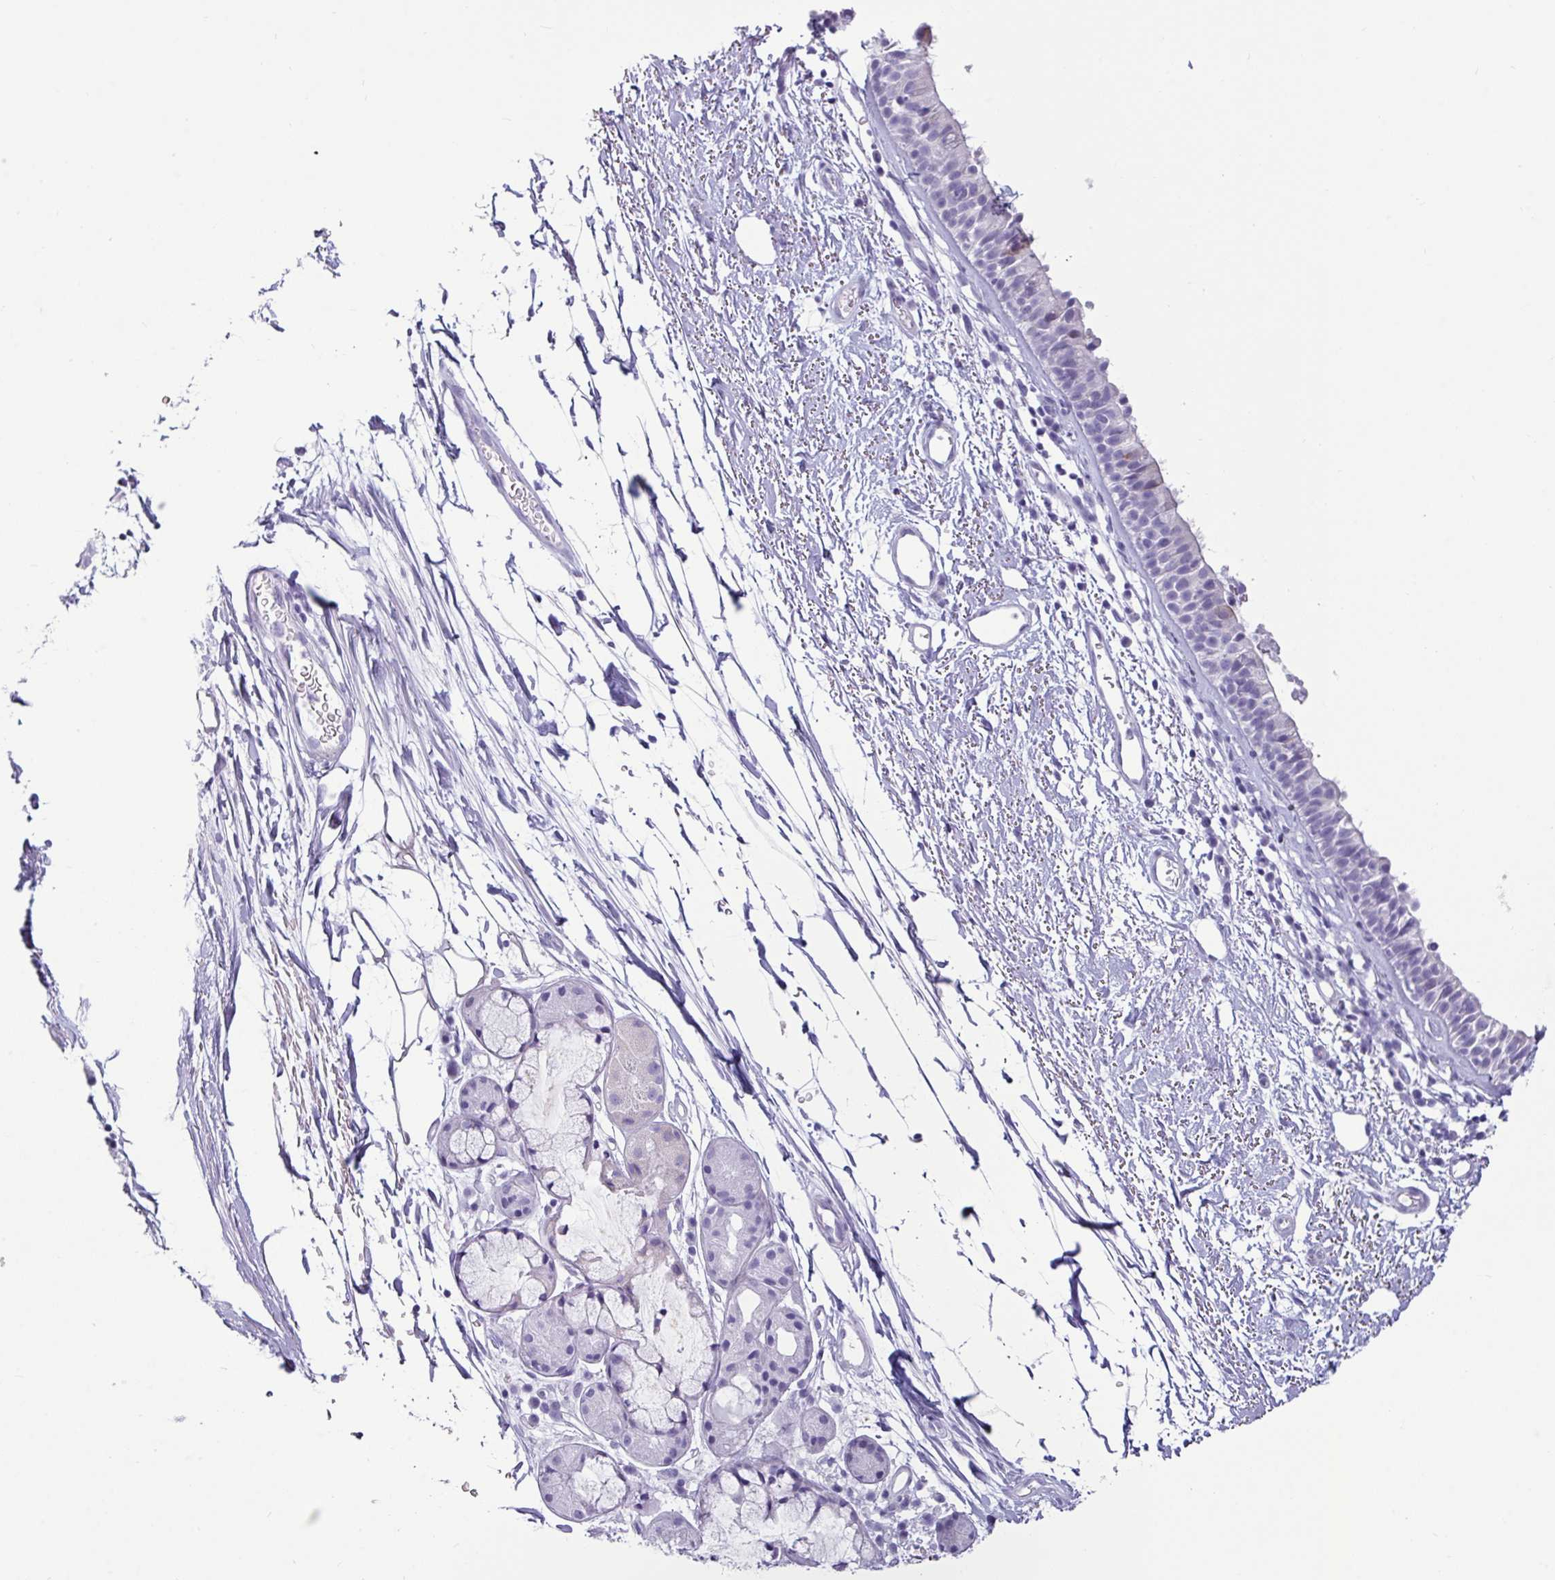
{"staining": {"intensity": "negative", "quantity": "none", "location": "none"}, "tissue": "nasopharynx", "cell_type": "Respiratory epithelial cells", "image_type": "normal", "snomed": [{"axis": "morphology", "description": "Normal tissue, NOS"}, {"axis": "topography", "description": "Cartilage tissue"}, {"axis": "topography", "description": "Nasopharynx"}], "caption": "High magnification brightfield microscopy of normal nasopharynx stained with DAB (brown) and counterstained with hematoxylin (blue): respiratory epithelial cells show no significant staining. The staining is performed using DAB (3,3'-diaminobenzidine) brown chromogen with nuclei counter-stained in using hematoxylin.", "gene": "VCX2", "patient": {"sex": "male", "age": 56}}